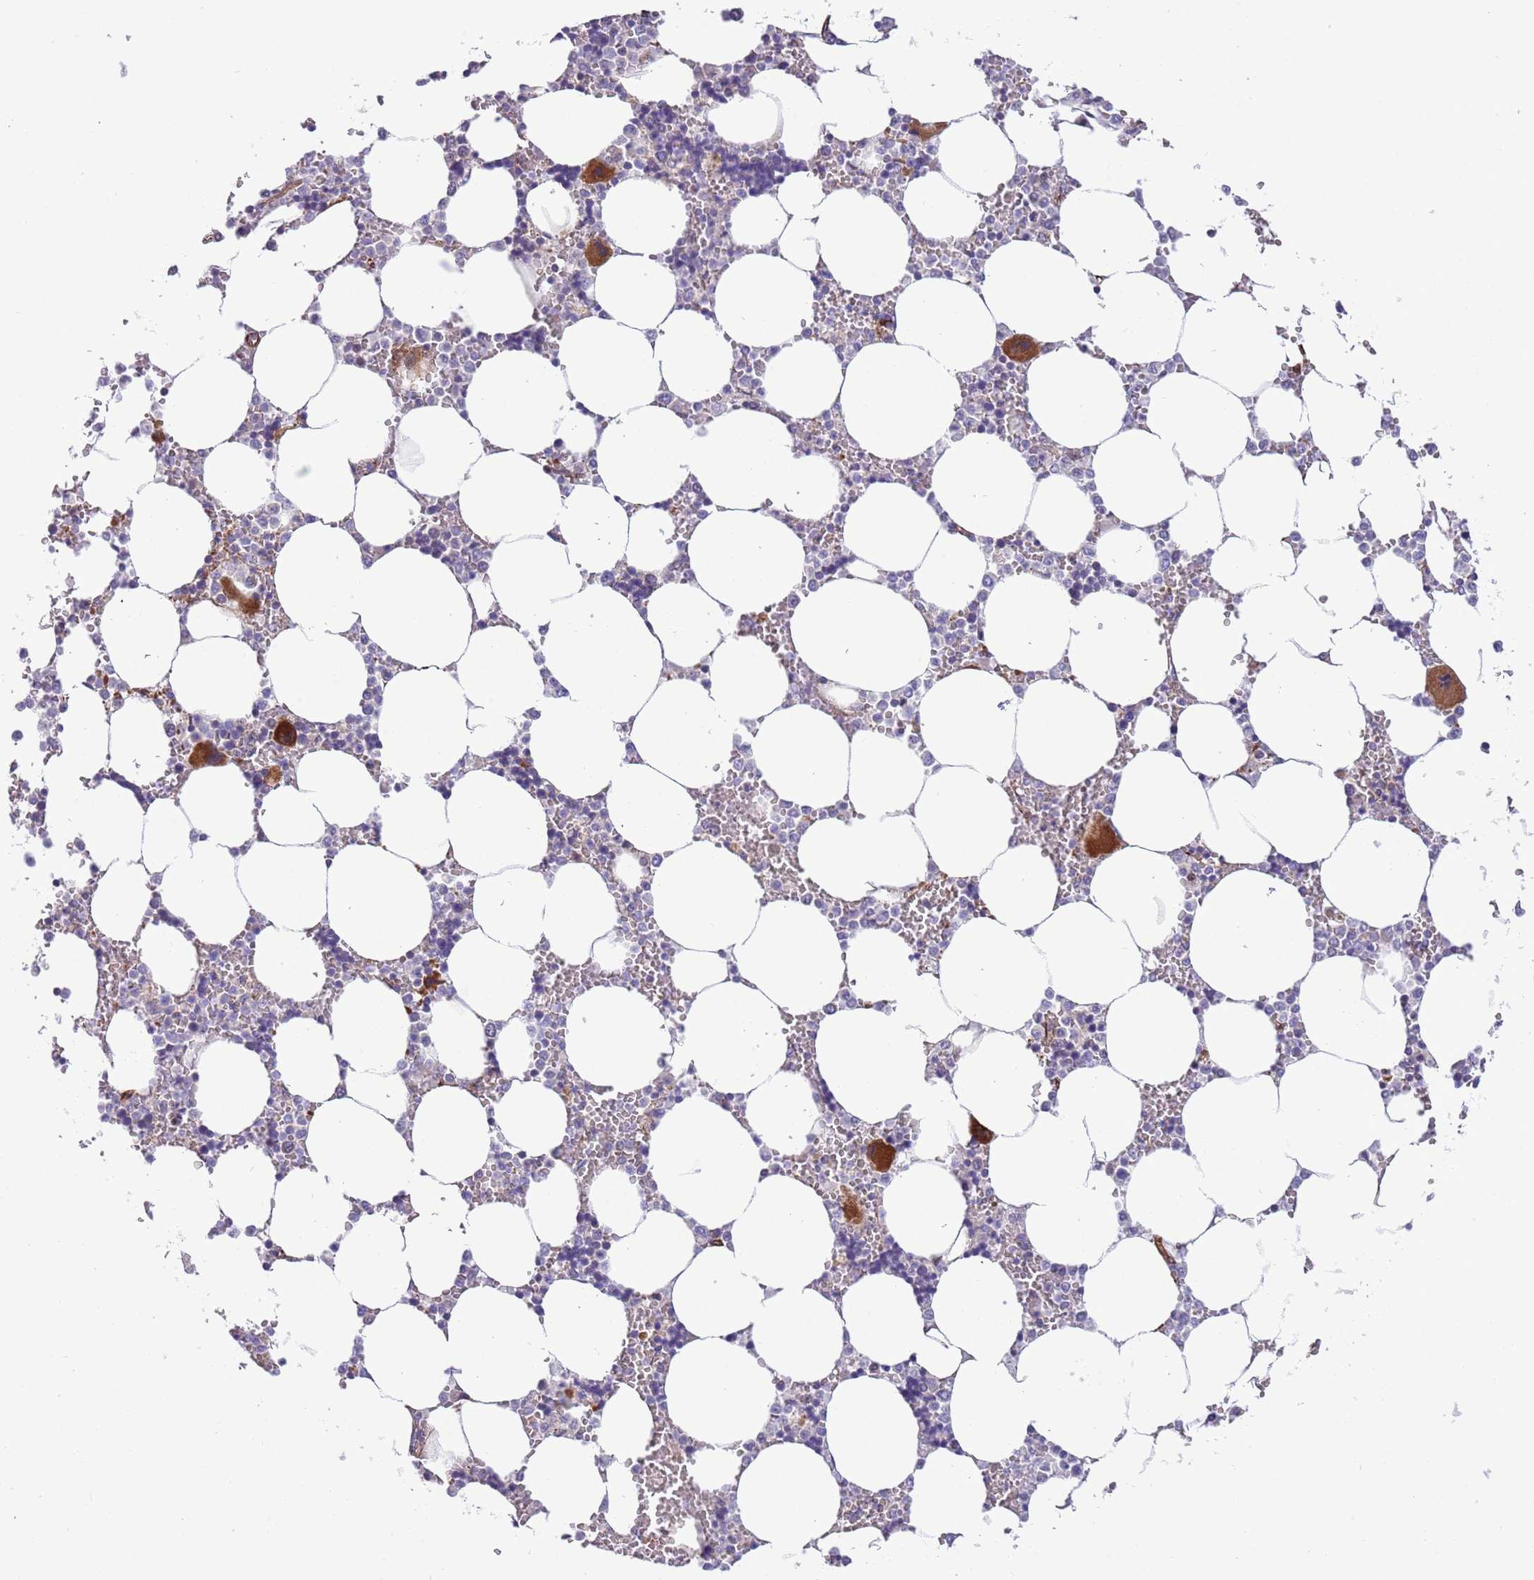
{"staining": {"intensity": "strong", "quantity": "<25%", "location": "cytoplasmic/membranous"}, "tissue": "bone marrow", "cell_type": "Hematopoietic cells", "image_type": "normal", "snomed": [{"axis": "morphology", "description": "Normal tissue, NOS"}, {"axis": "topography", "description": "Bone marrow"}], "caption": "Protein expression analysis of unremarkable bone marrow shows strong cytoplasmic/membranous positivity in about <25% of hematopoietic cells.", "gene": "GAS2L3", "patient": {"sex": "male", "age": 64}}